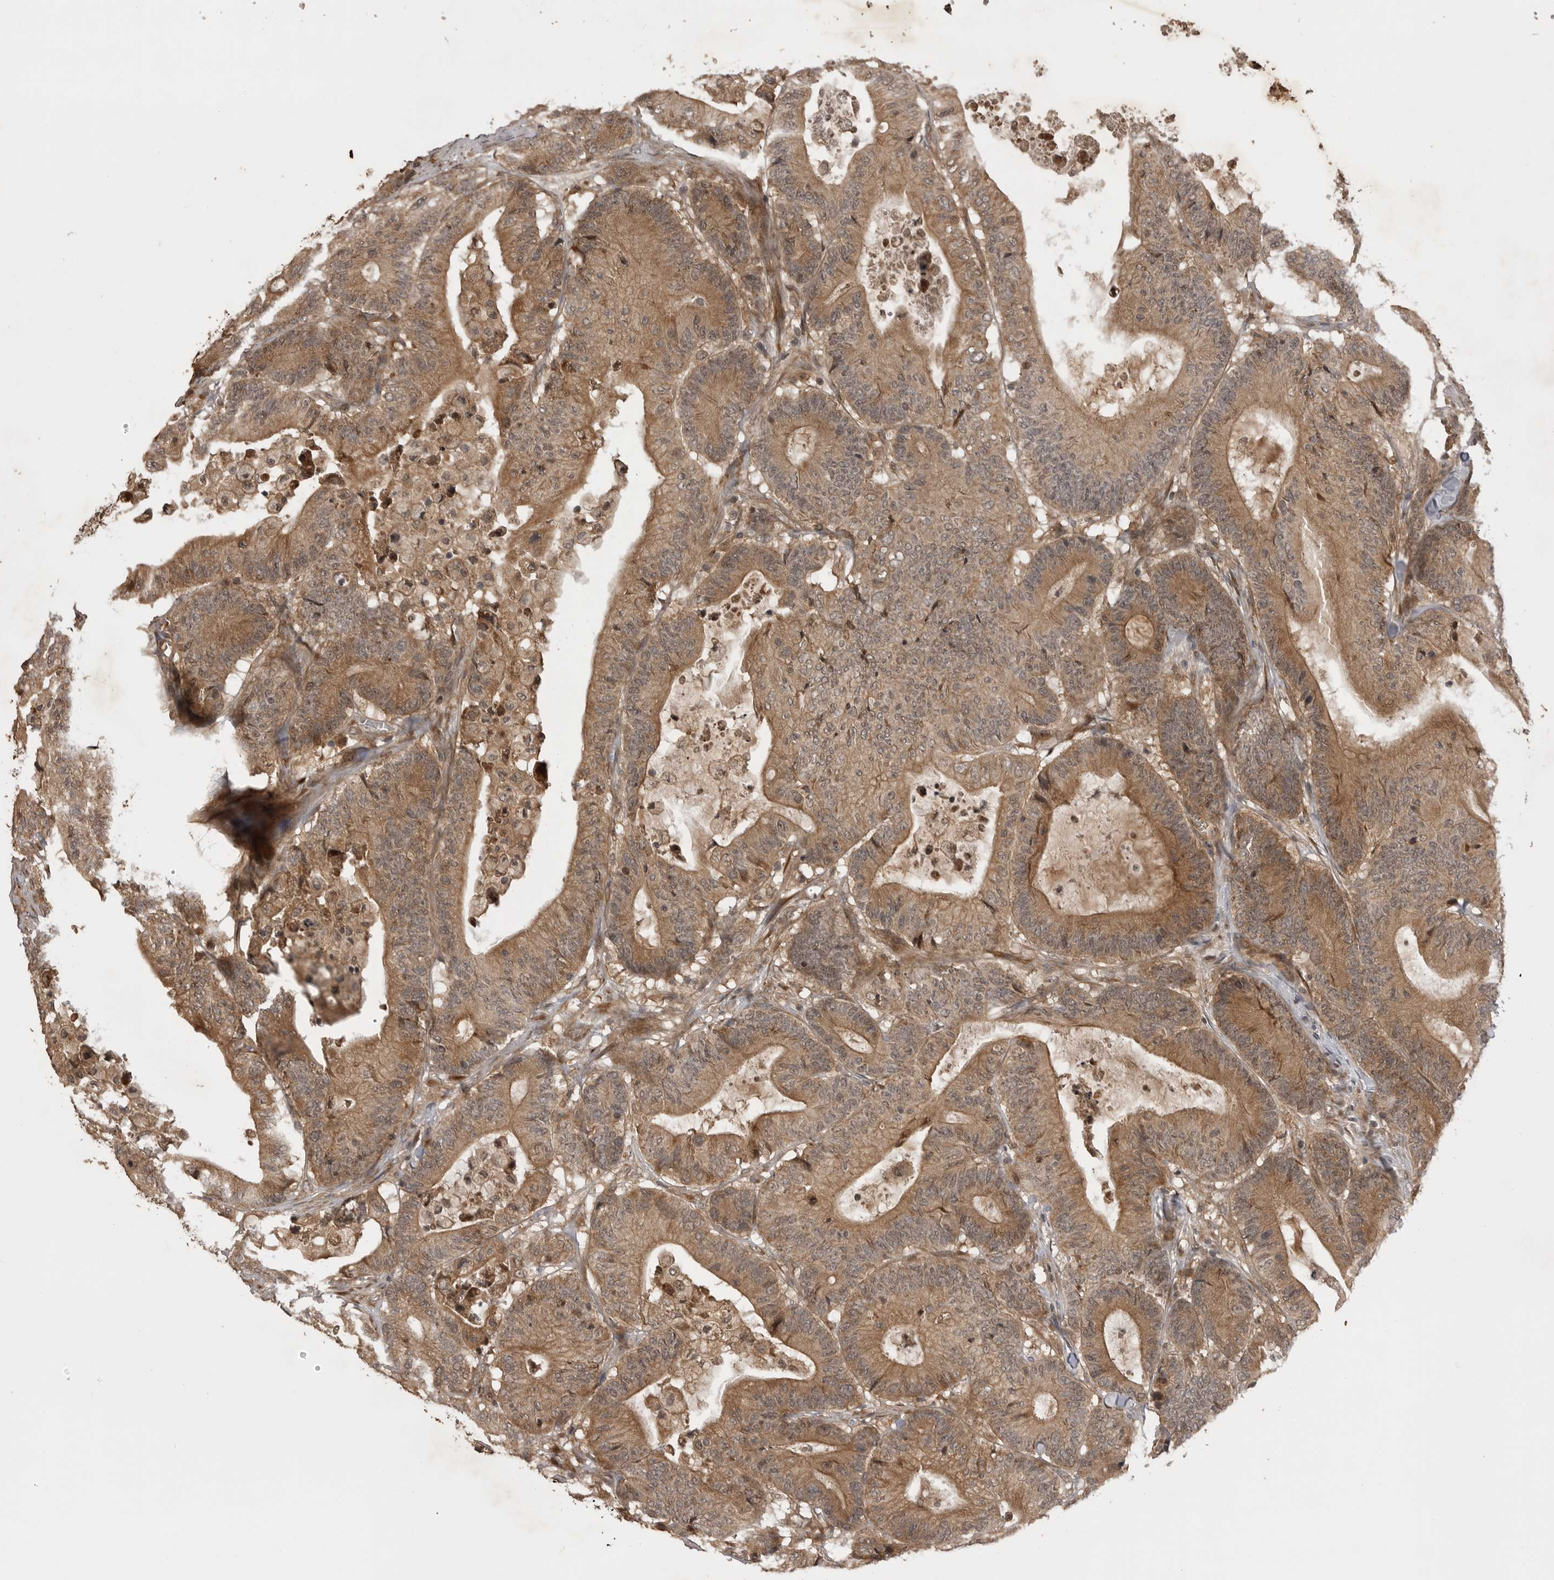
{"staining": {"intensity": "moderate", "quantity": ">75%", "location": "cytoplasmic/membranous,nuclear"}, "tissue": "colorectal cancer", "cell_type": "Tumor cells", "image_type": "cancer", "snomed": [{"axis": "morphology", "description": "Adenocarcinoma, NOS"}, {"axis": "topography", "description": "Colon"}], "caption": "DAB immunohistochemical staining of human colorectal adenocarcinoma exhibits moderate cytoplasmic/membranous and nuclear protein positivity in about >75% of tumor cells. (DAB IHC with brightfield microscopy, high magnification).", "gene": "AKAP7", "patient": {"sex": "female", "age": 84}}